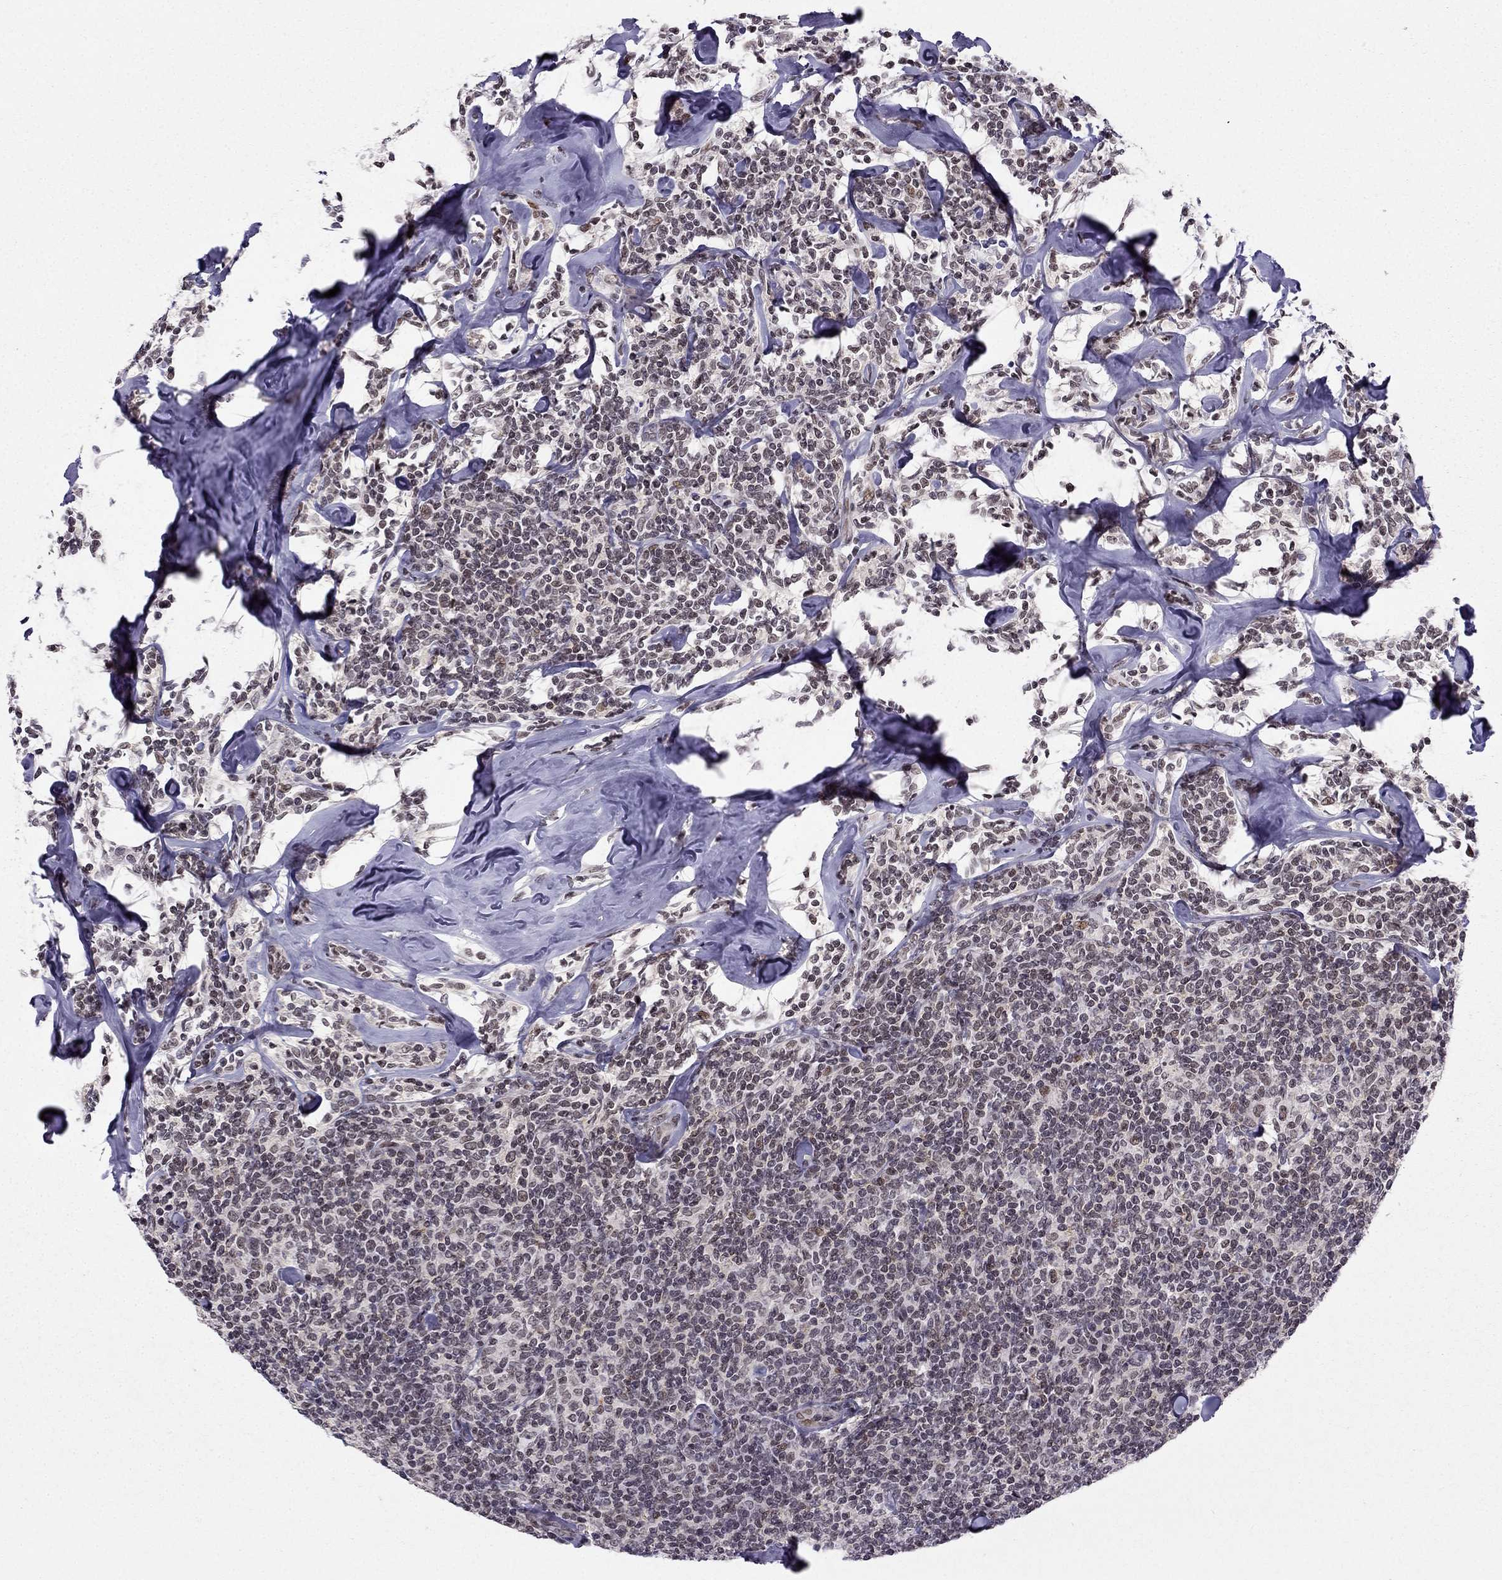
{"staining": {"intensity": "negative", "quantity": "none", "location": "none"}, "tissue": "lymphoma", "cell_type": "Tumor cells", "image_type": "cancer", "snomed": [{"axis": "morphology", "description": "Malignant lymphoma, non-Hodgkin's type, Low grade"}, {"axis": "topography", "description": "Lymph node"}], "caption": "High power microscopy photomicrograph of an IHC image of low-grade malignant lymphoma, non-Hodgkin's type, revealing no significant expression in tumor cells.", "gene": "RPRD2", "patient": {"sex": "female", "age": 56}}